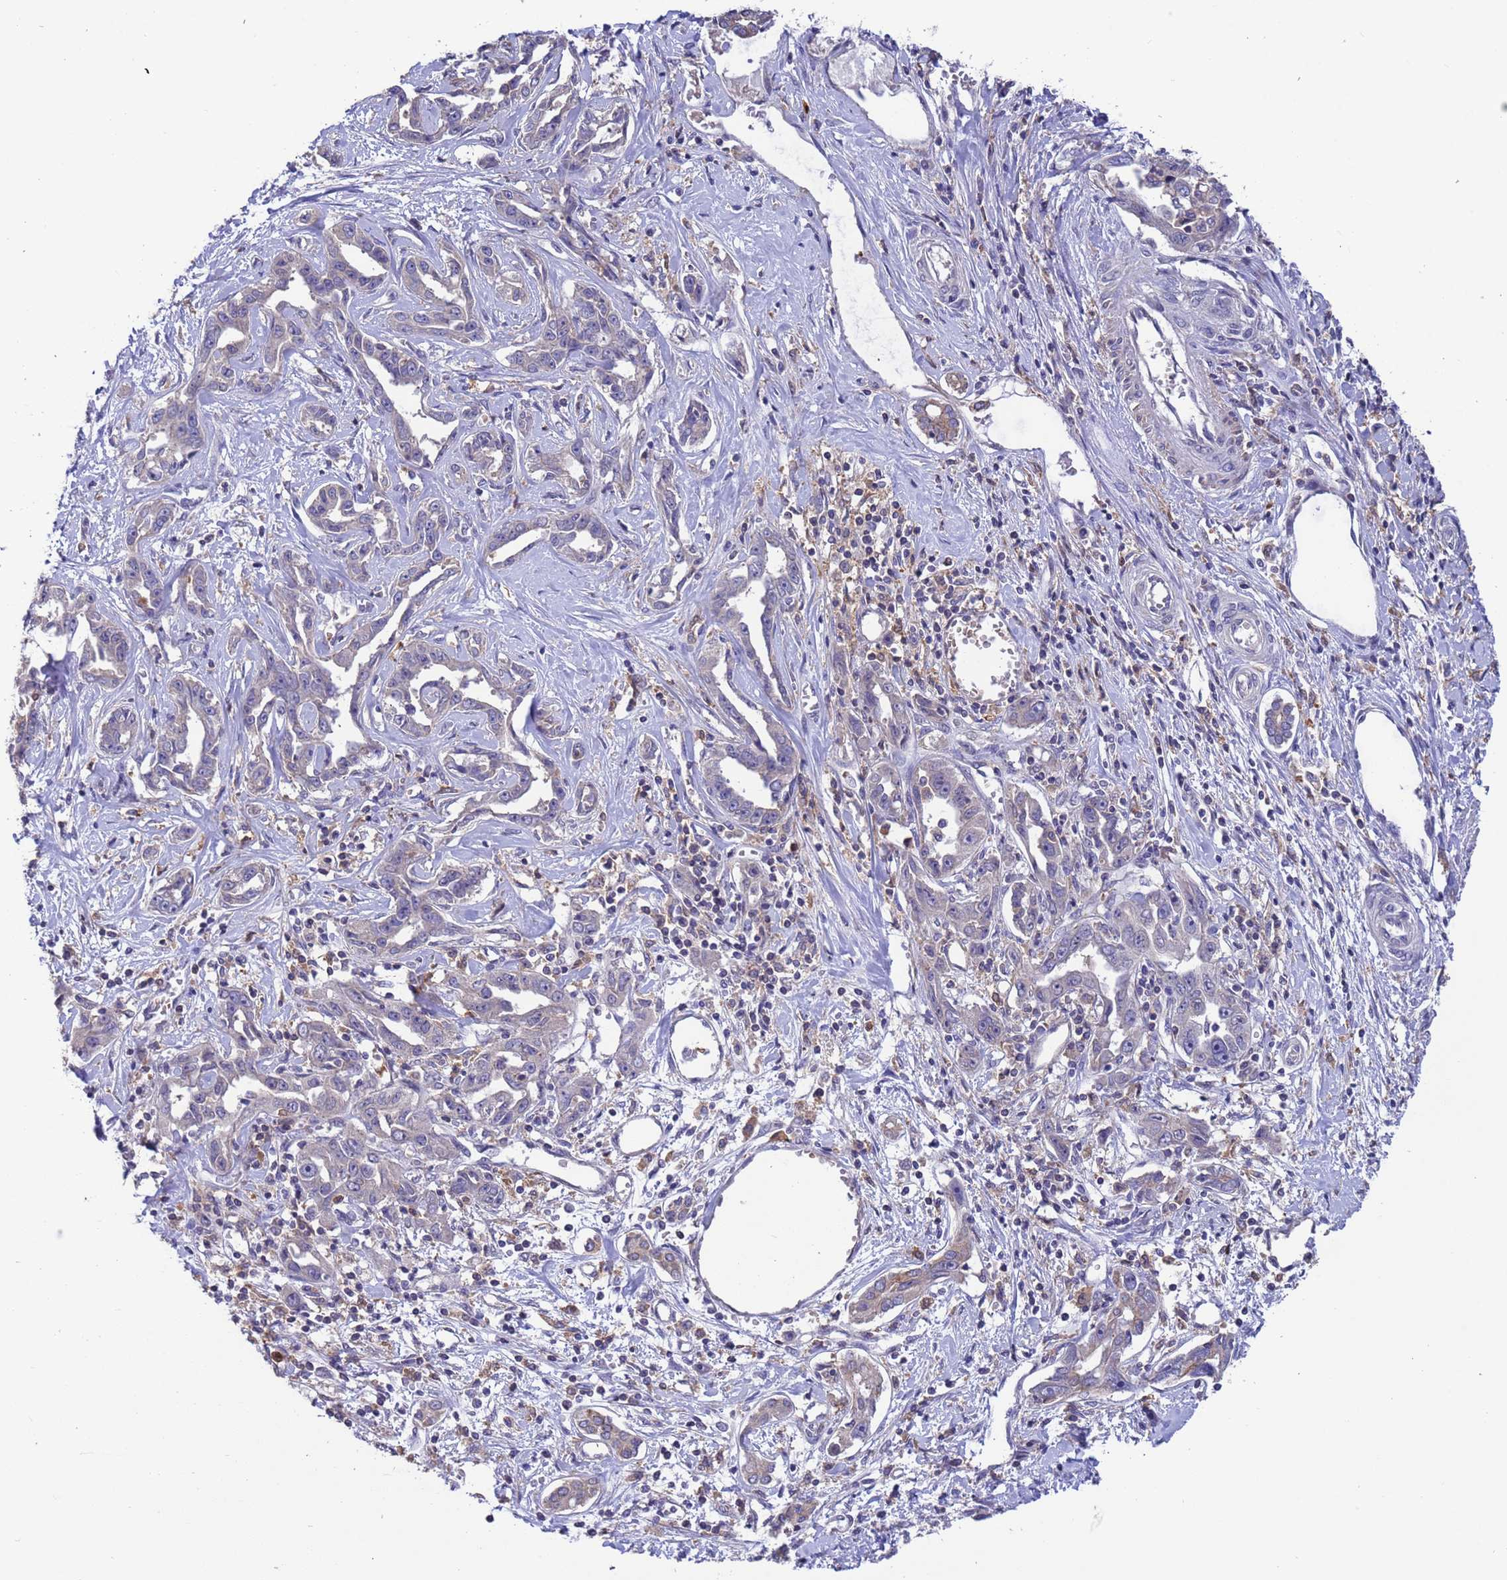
{"staining": {"intensity": "negative", "quantity": "none", "location": "none"}, "tissue": "liver cancer", "cell_type": "Tumor cells", "image_type": "cancer", "snomed": [{"axis": "morphology", "description": "Cholangiocarcinoma"}, {"axis": "topography", "description": "Liver"}], "caption": "Immunohistochemistry of human liver cancer reveals no staining in tumor cells. (Brightfield microscopy of DAB IHC at high magnification).", "gene": "AMPD3", "patient": {"sex": "male", "age": 59}}